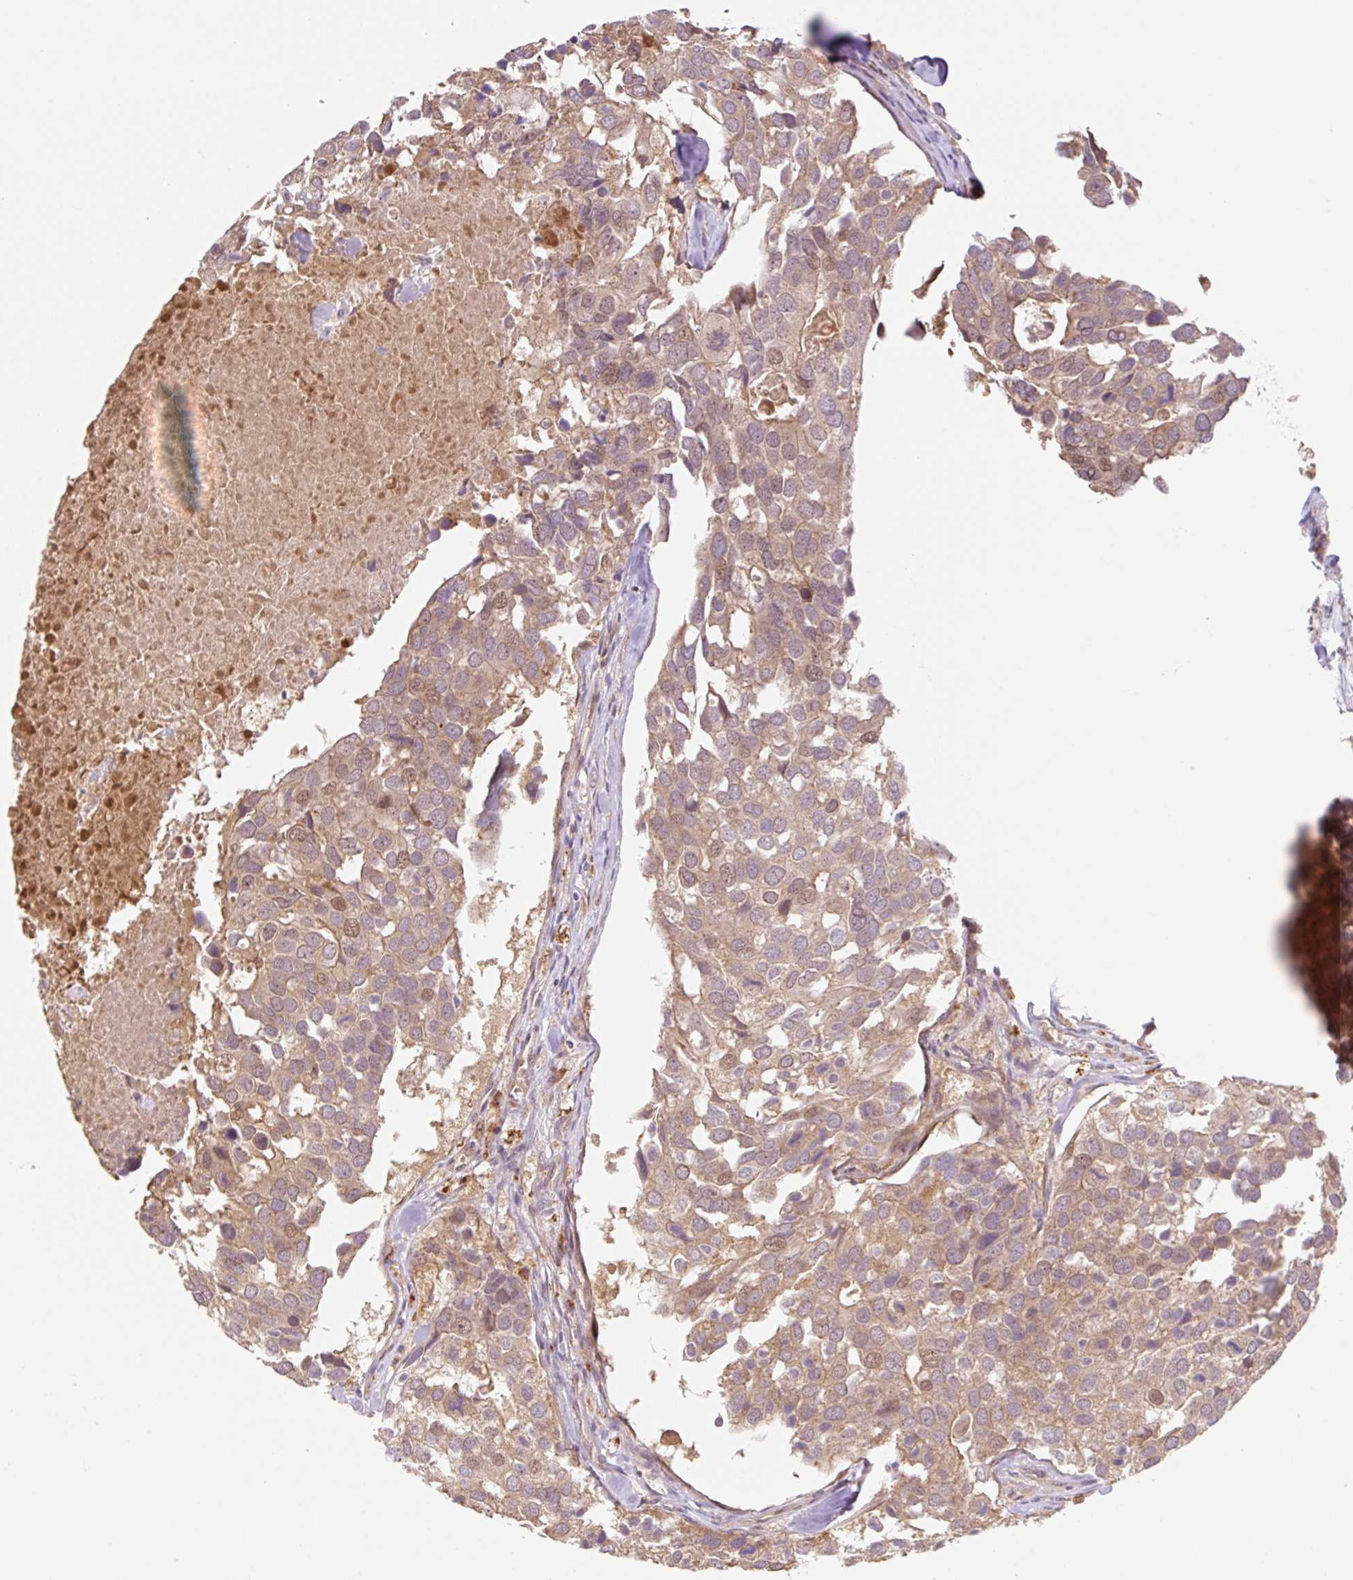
{"staining": {"intensity": "moderate", "quantity": ">75%", "location": "cytoplasmic/membranous,nuclear"}, "tissue": "breast cancer", "cell_type": "Tumor cells", "image_type": "cancer", "snomed": [{"axis": "morphology", "description": "Duct carcinoma"}, {"axis": "topography", "description": "Breast"}], "caption": "An immunohistochemistry (IHC) photomicrograph of tumor tissue is shown. Protein staining in brown labels moderate cytoplasmic/membranous and nuclear positivity in breast cancer within tumor cells.", "gene": "VPS25", "patient": {"sex": "female", "age": 83}}